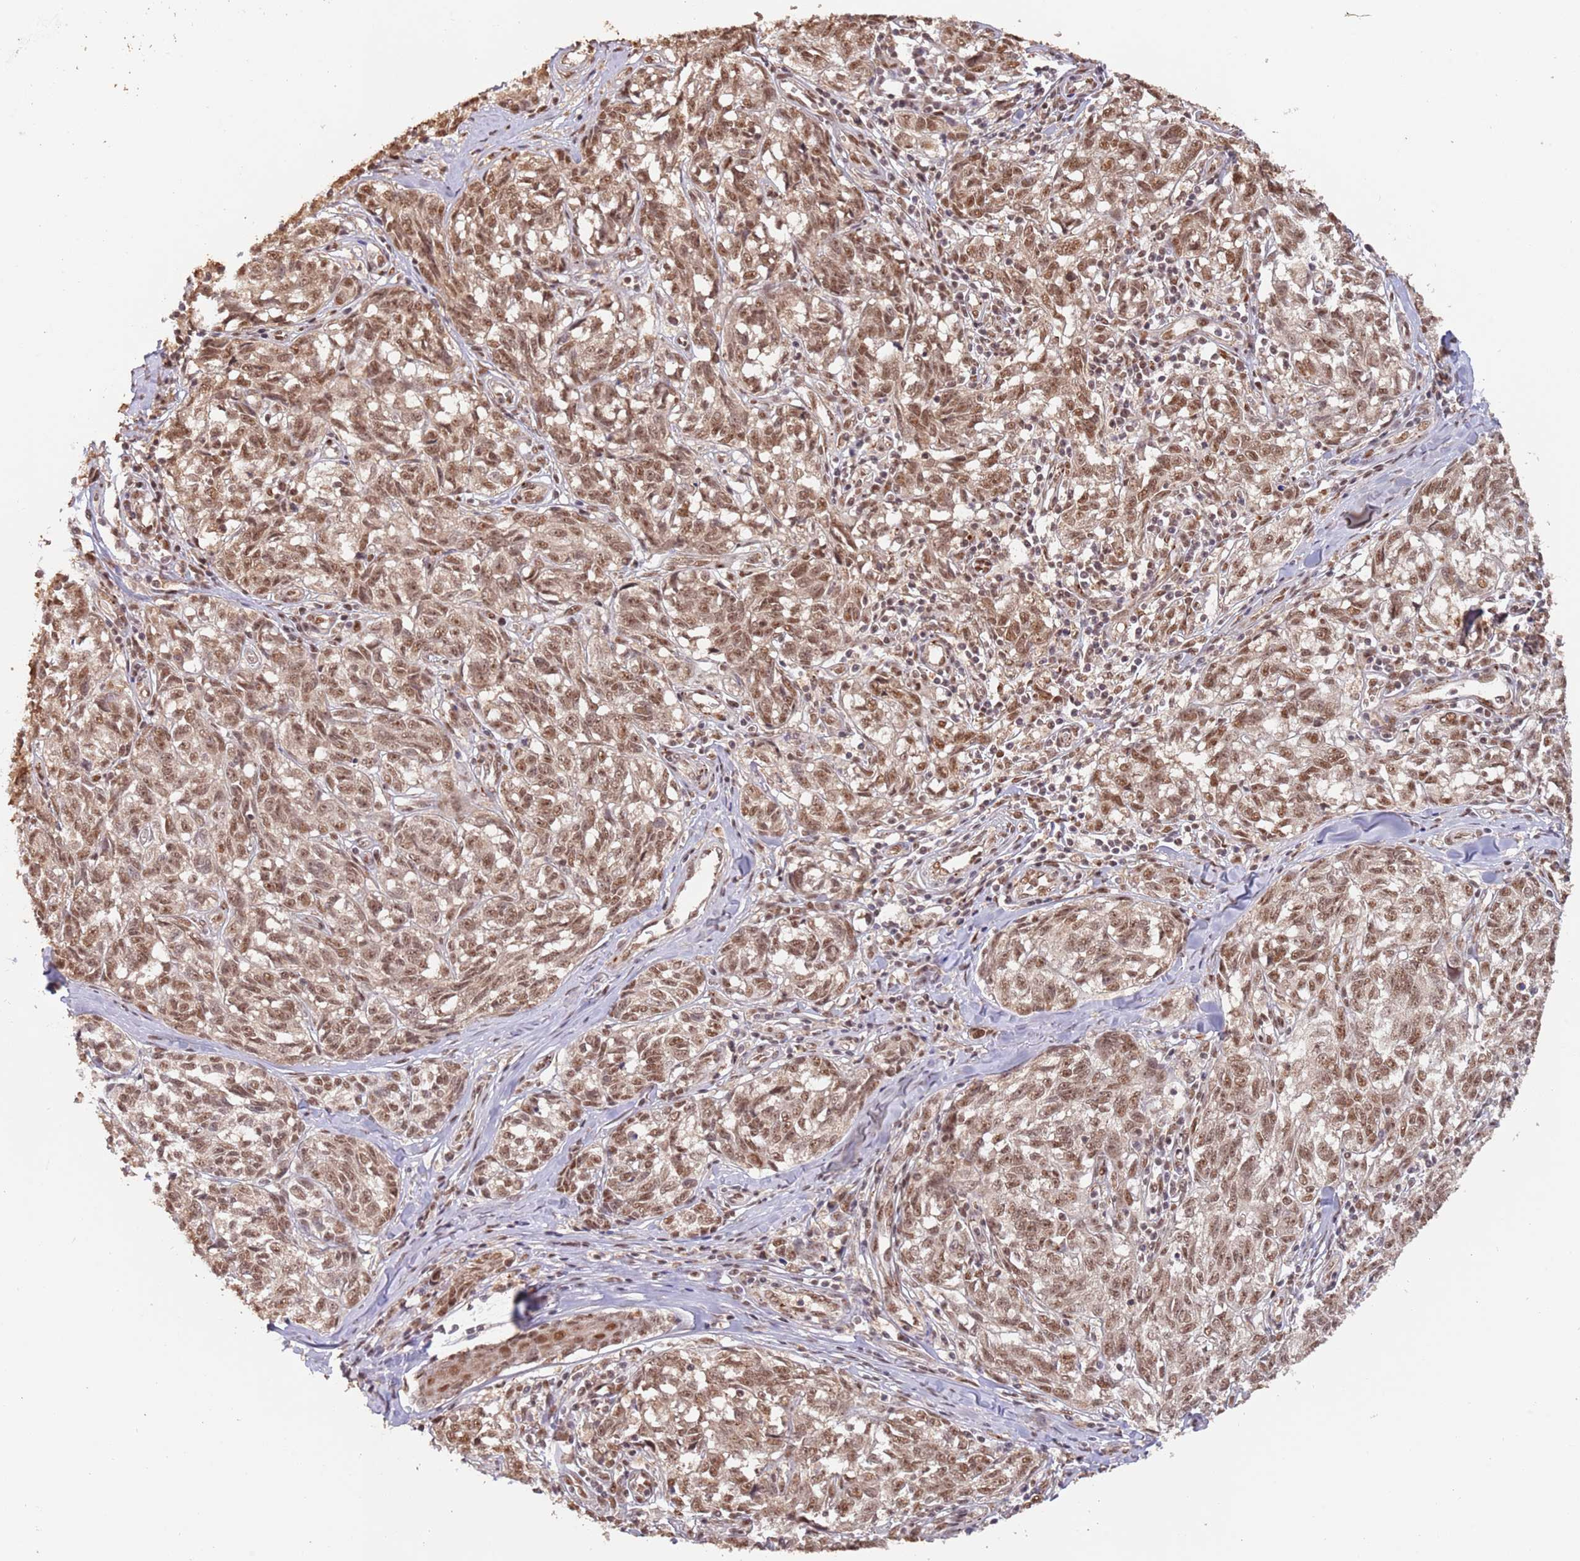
{"staining": {"intensity": "moderate", "quantity": ">75%", "location": "nuclear"}, "tissue": "melanoma", "cell_type": "Tumor cells", "image_type": "cancer", "snomed": [{"axis": "morphology", "description": "Normal tissue, NOS"}, {"axis": "morphology", "description": "Malignant melanoma, NOS"}, {"axis": "topography", "description": "Skin"}], "caption": "Tumor cells show medium levels of moderate nuclear staining in about >75% of cells in malignant melanoma.", "gene": "RFXANK", "patient": {"sex": "female", "age": 64}}